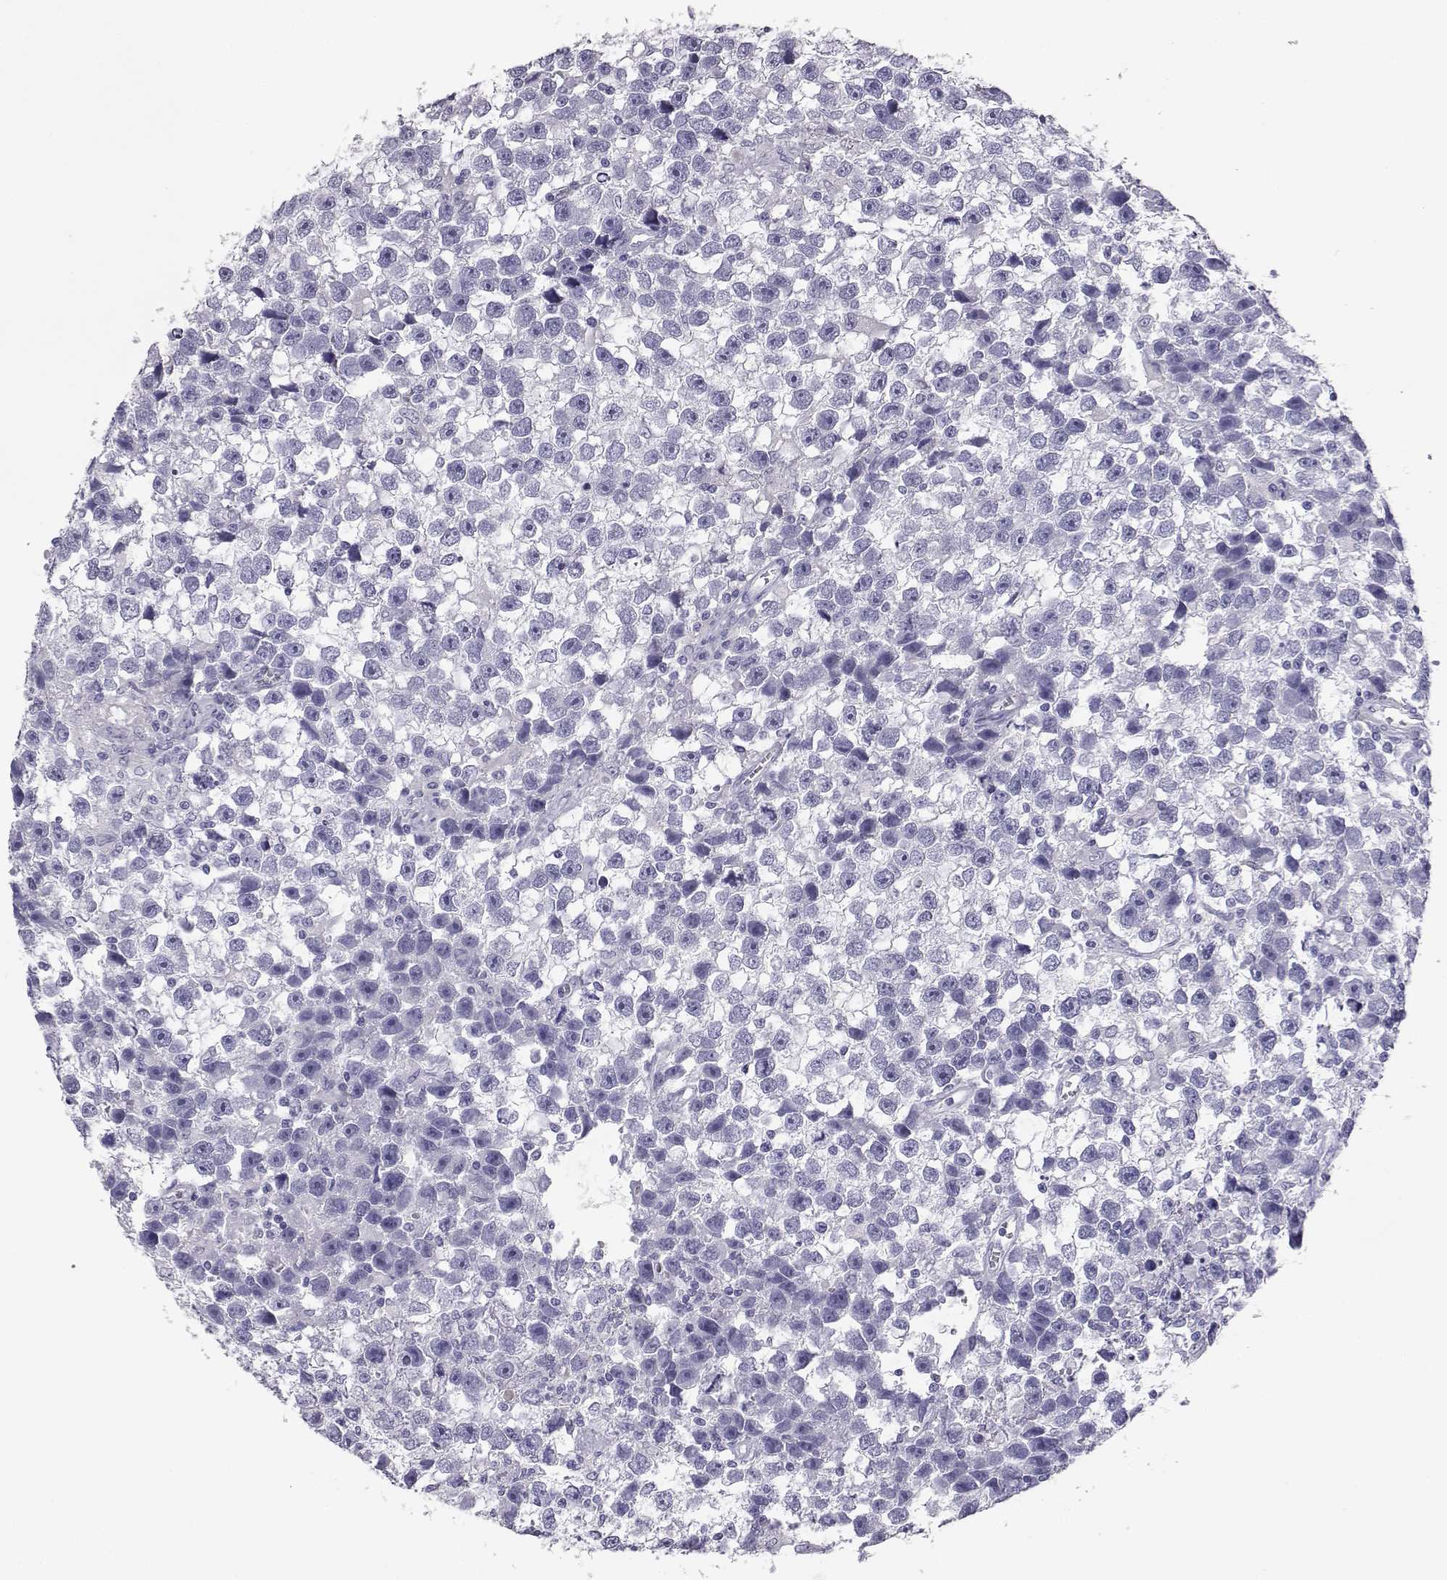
{"staining": {"intensity": "negative", "quantity": "none", "location": "none"}, "tissue": "testis cancer", "cell_type": "Tumor cells", "image_type": "cancer", "snomed": [{"axis": "morphology", "description": "Seminoma, NOS"}, {"axis": "topography", "description": "Testis"}], "caption": "This is an immunohistochemistry (IHC) image of human testis cancer (seminoma). There is no expression in tumor cells.", "gene": "ITLN2", "patient": {"sex": "male", "age": 43}}